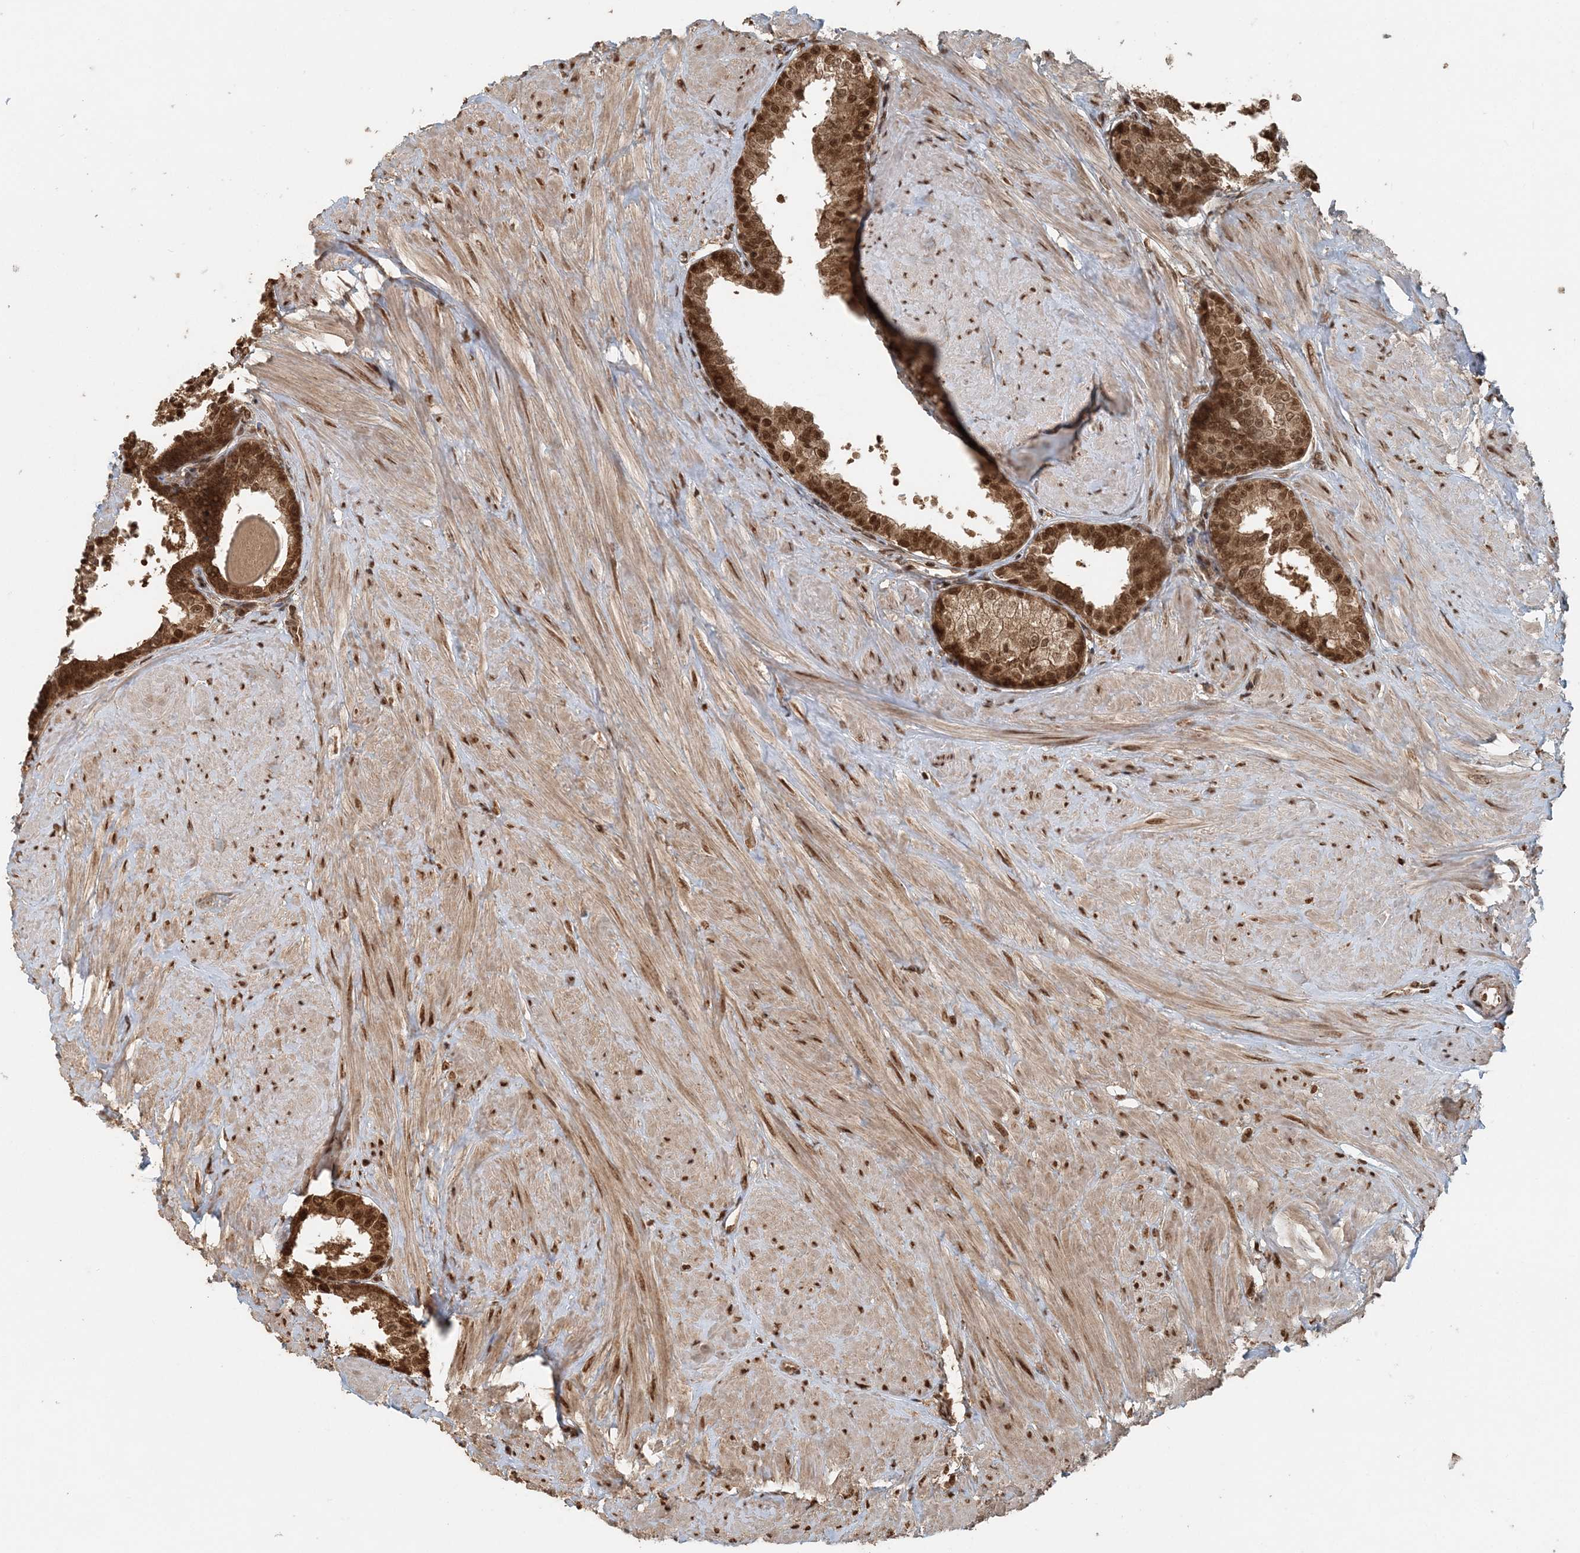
{"staining": {"intensity": "strong", "quantity": ">75%", "location": "cytoplasmic/membranous,nuclear"}, "tissue": "prostate", "cell_type": "Glandular cells", "image_type": "normal", "snomed": [{"axis": "morphology", "description": "Normal tissue, NOS"}, {"axis": "topography", "description": "Prostate"}], "caption": "Immunohistochemistry (DAB (3,3'-diaminobenzidine)) staining of unremarkable prostate displays strong cytoplasmic/membranous,nuclear protein expression in approximately >75% of glandular cells.", "gene": "ARHGAP35", "patient": {"sex": "male", "age": 48}}